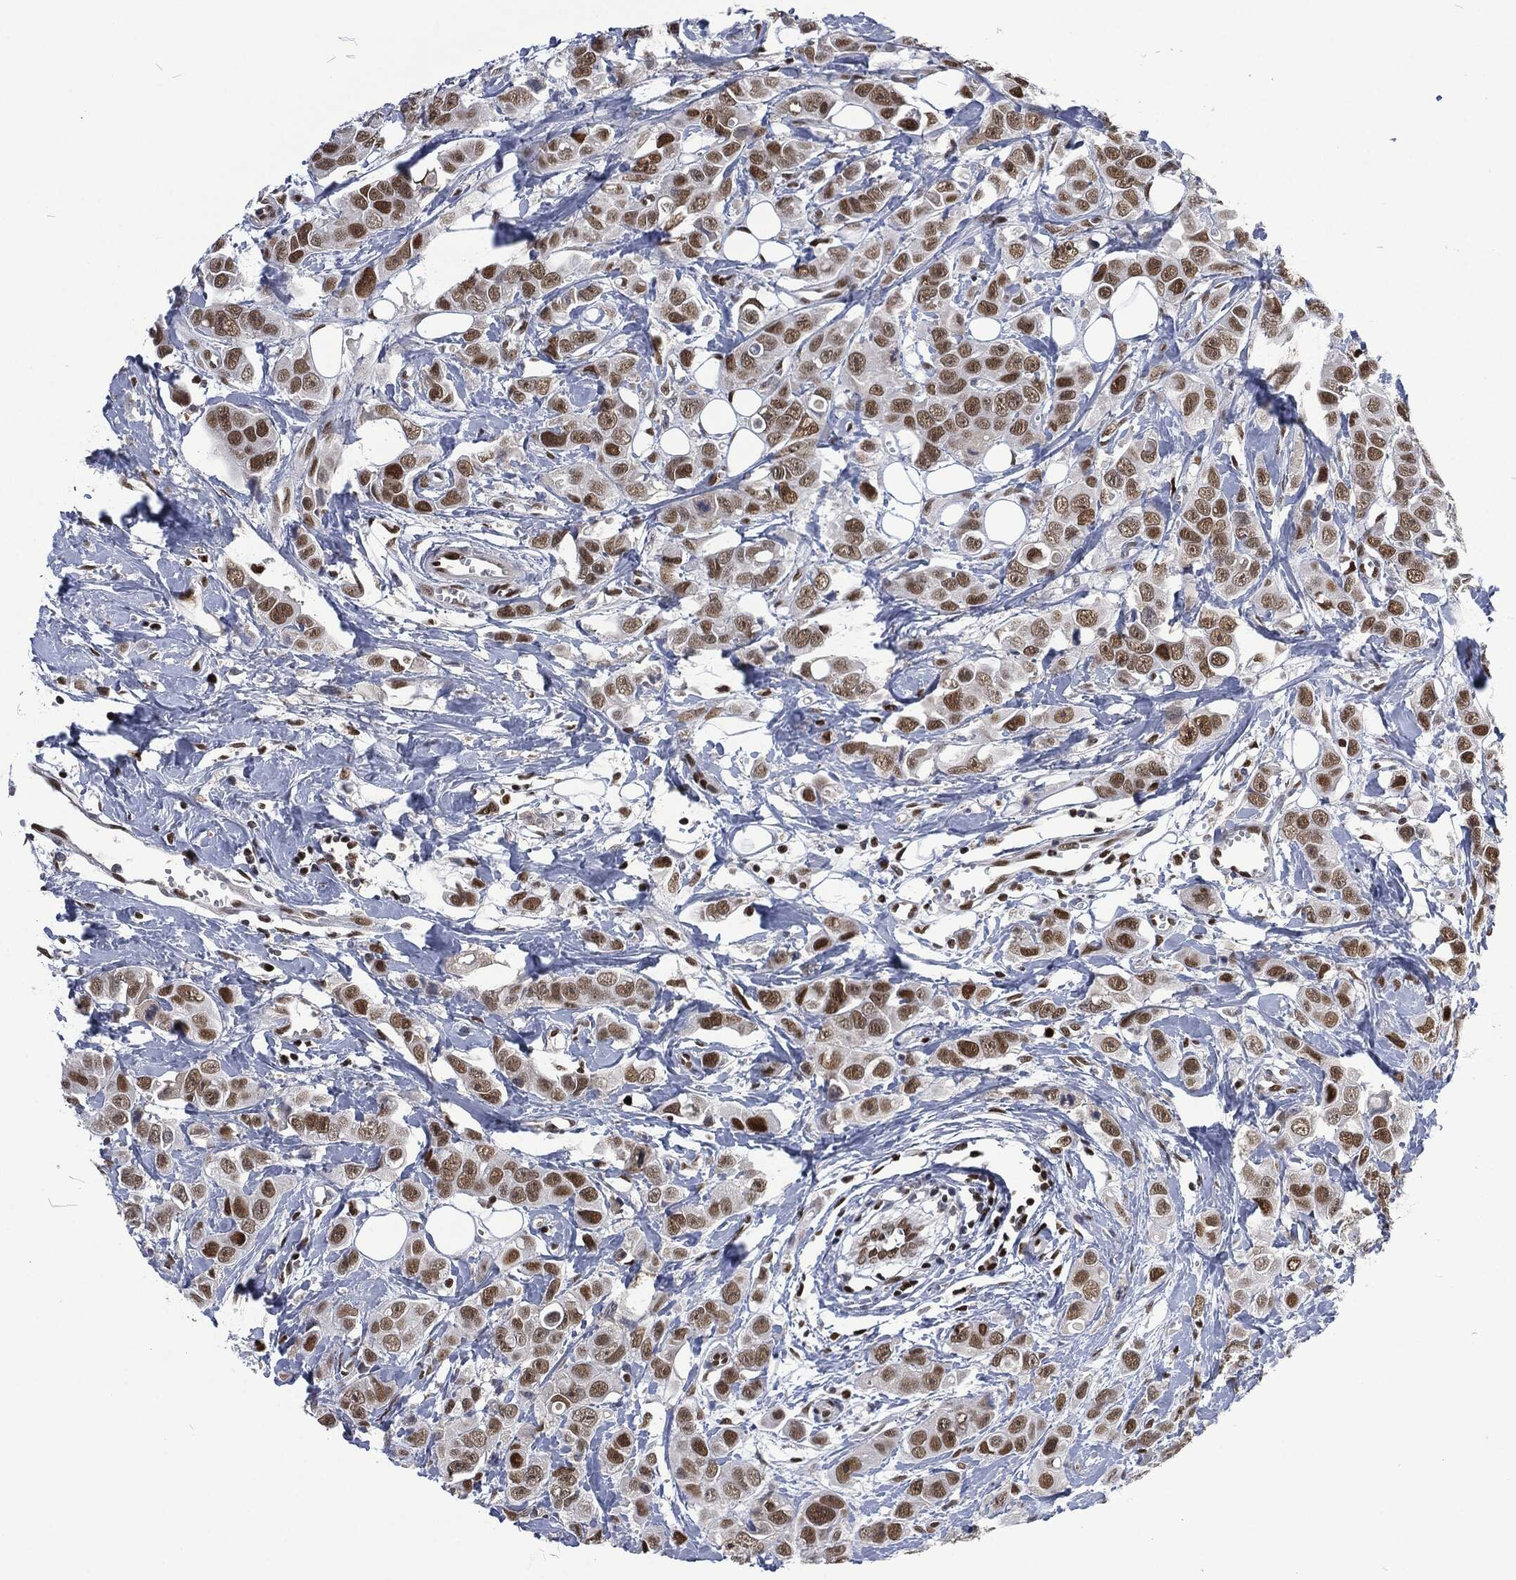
{"staining": {"intensity": "strong", "quantity": "<25%", "location": "nuclear"}, "tissue": "breast cancer", "cell_type": "Tumor cells", "image_type": "cancer", "snomed": [{"axis": "morphology", "description": "Duct carcinoma"}, {"axis": "topography", "description": "Breast"}], "caption": "About <25% of tumor cells in human infiltrating ductal carcinoma (breast) reveal strong nuclear protein expression as visualized by brown immunohistochemical staining.", "gene": "DCPS", "patient": {"sex": "female", "age": 35}}